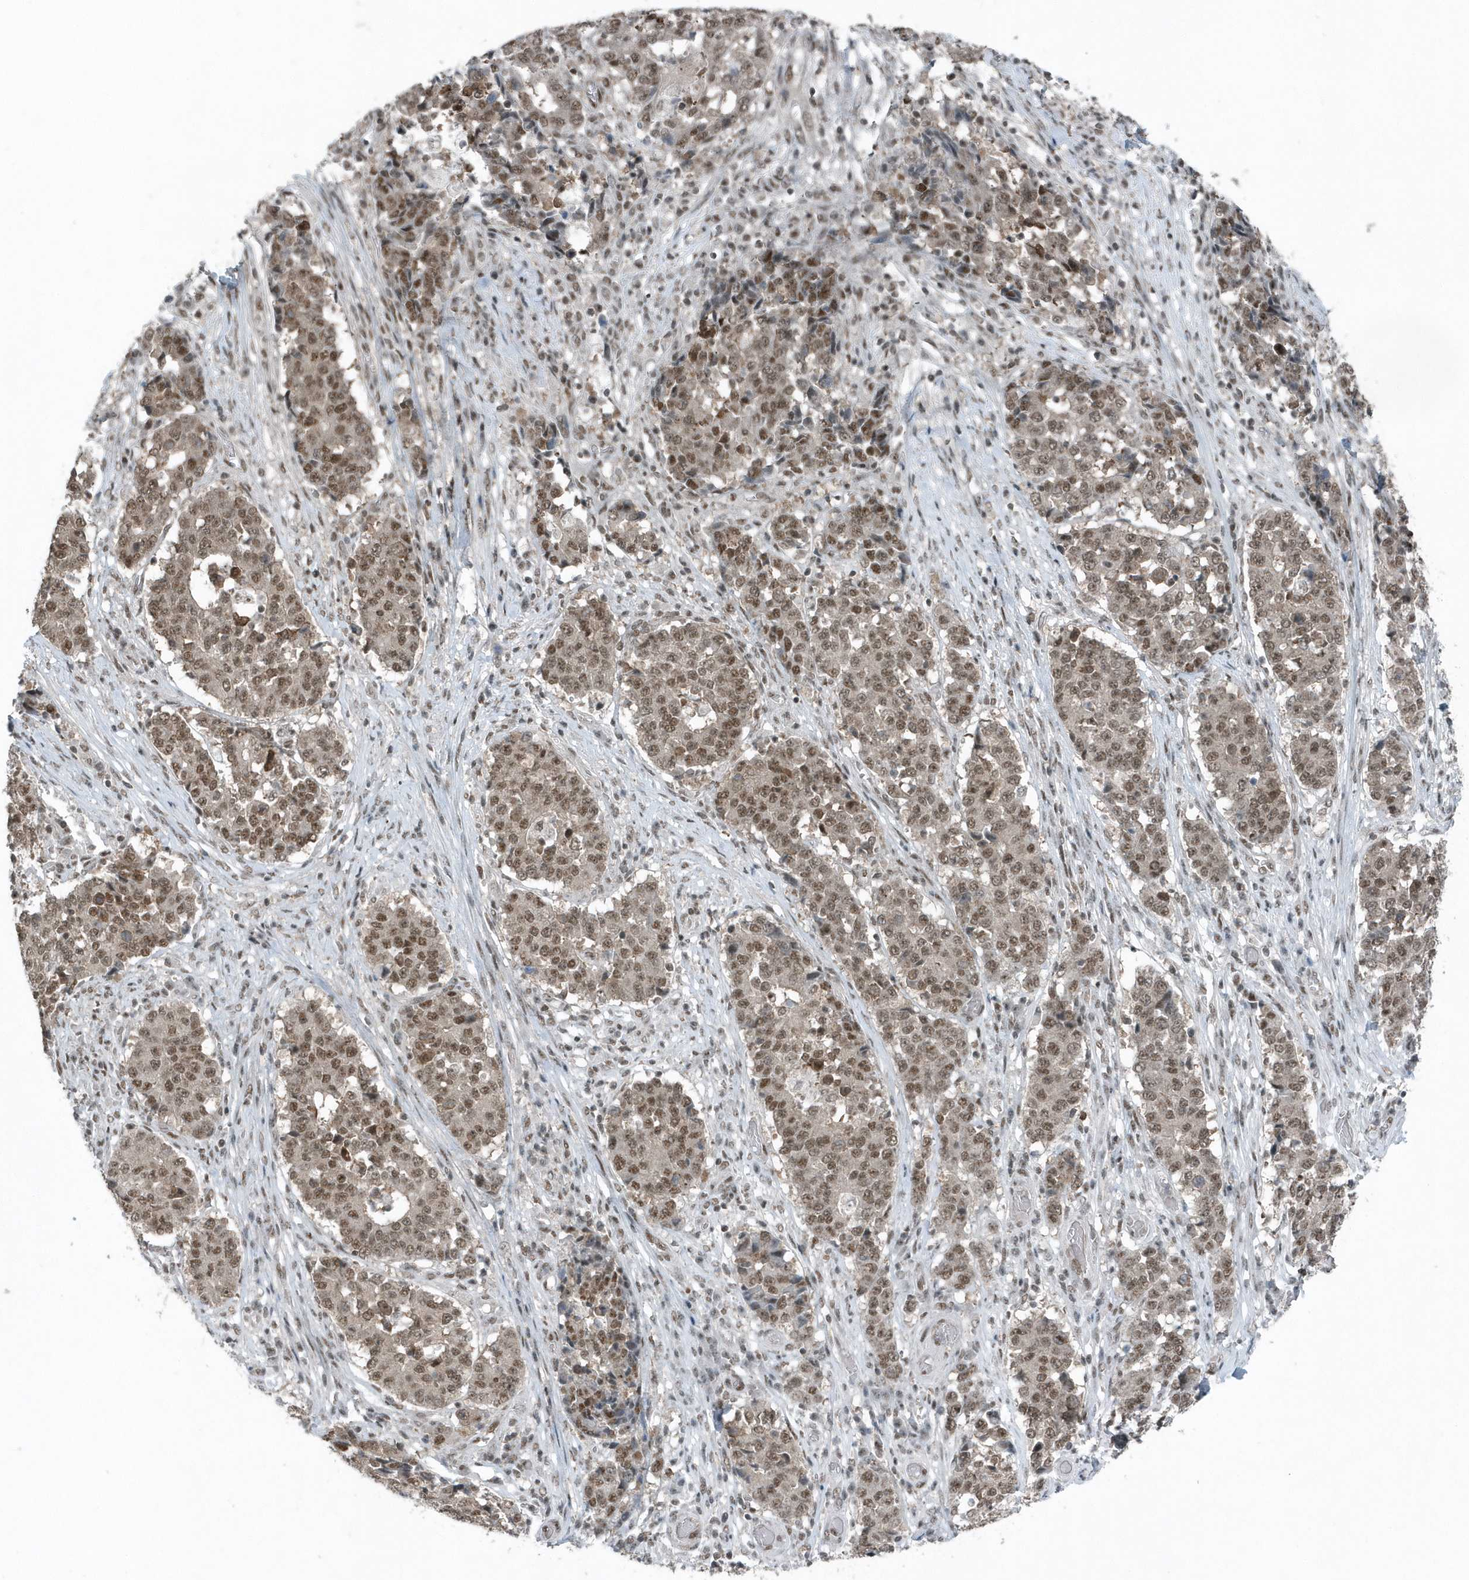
{"staining": {"intensity": "moderate", "quantity": ">75%", "location": "nuclear"}, "tissue": "stomach cancer", "cell_type": "Tumor cells", "image_type": "cancer", "snomed": [{"axis": "morphology", "description": "Adenocarcinoma, NOS"}, {"axis": "topography", "description": "Stomach"}], "caption": "Stomach cancer (adenocarcinoma) stained with IHC reveals moderate nuclear expression in approximately >75% of tumor cells.", "gene": "YTHDC1", "patient": {"sex": "male", "age": 59}}